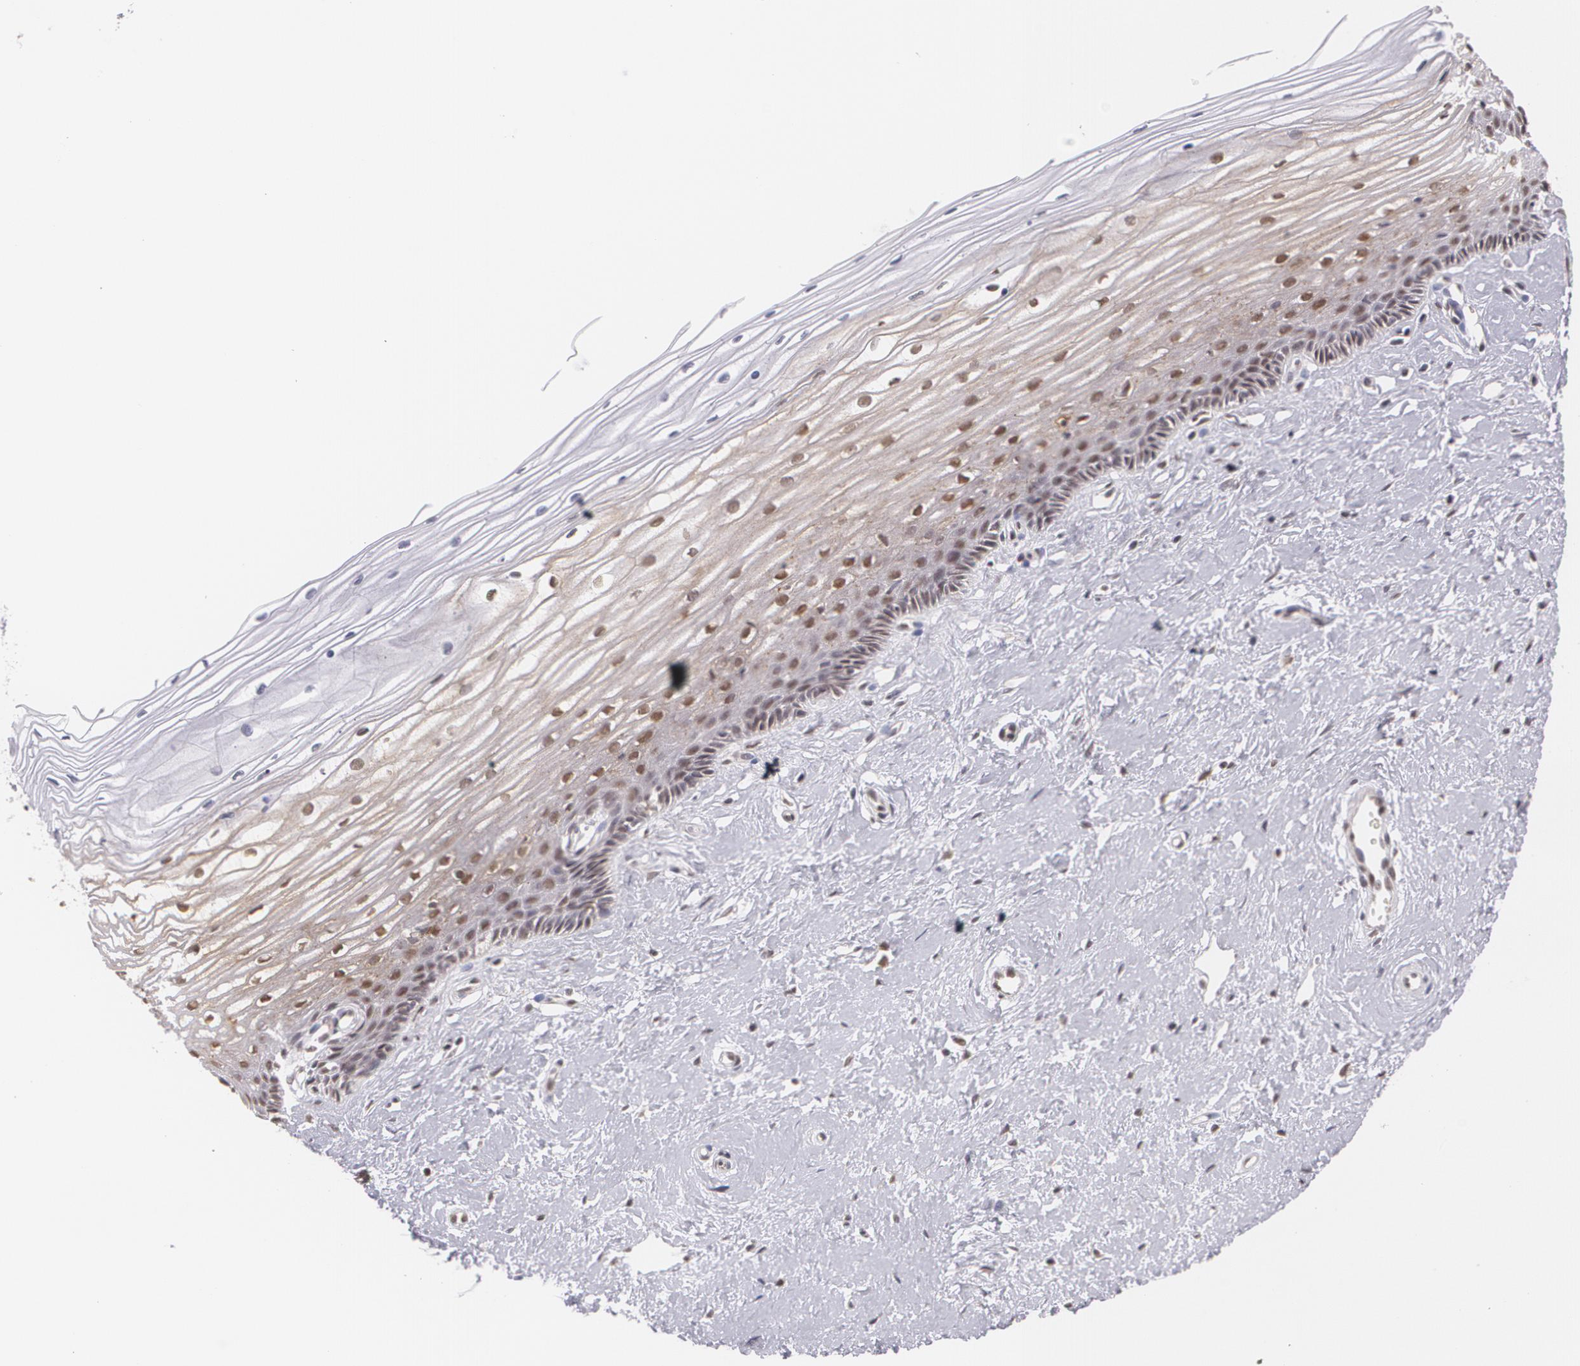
{"staining": {"intensity": "moderate", "quantity": ">75%", "location": "nuclear"}, "tissue": "cervix", "cell_type": "Glandular cells", "image_type": "normal", "snomed": [{"axis": "morphology", "description": "Normal tissue, NOS"}, {"axis": "topography", "description": "Cervix"}], "caption": "Immunohistochemical staining of normal human cervix shows medium levels of moderate nuclear positivity in about >75% of glandular cells. (DAB = brown stain, brightfield microscopy at high magnification).", "gene": "ALX1", "patient": {"sex": "female", "age": 40}}